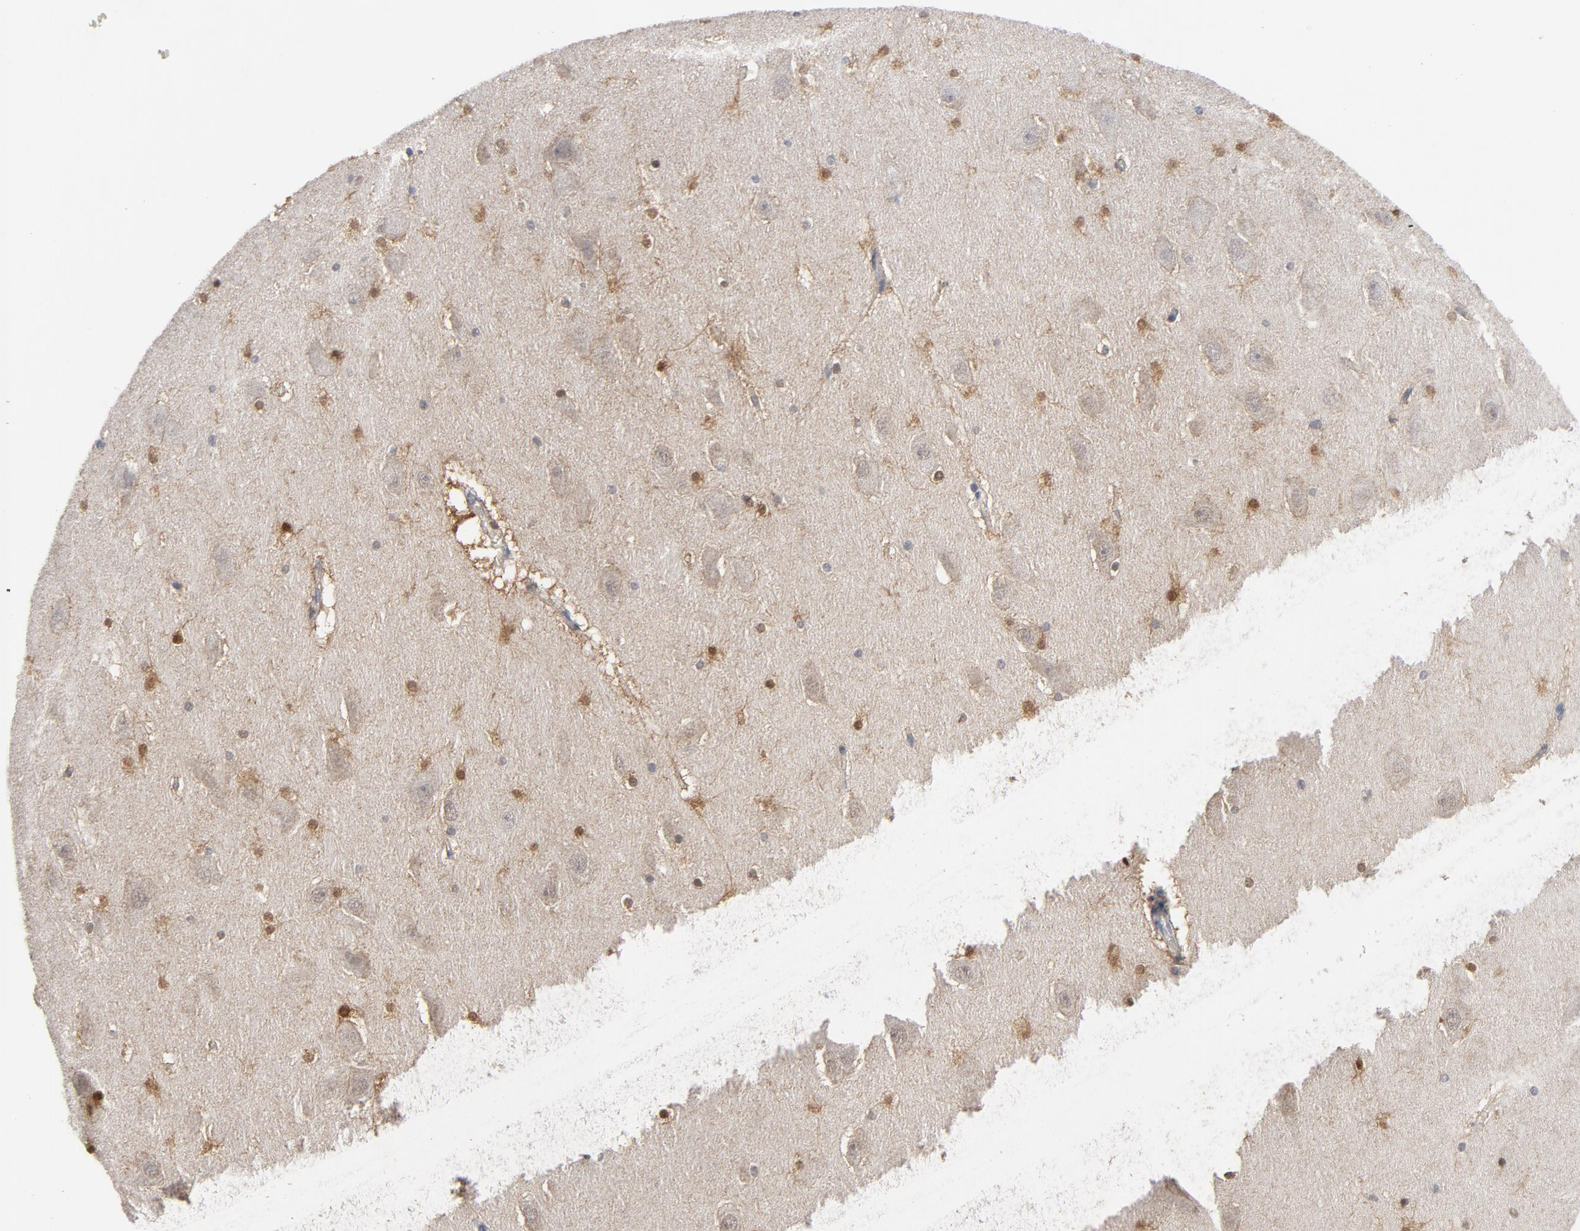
{"staining": {"intensity": "moderate", "quantity": ">75%", "location": "cytoplasmic/membranous,nuclear"}, "tissue": "hippocampus", "cell_type": "Glial cells", "image_type": "normal", "snomed": [{"axis": "morphology", "description": "Normal tissue, NOS"}, {"axis": "topography", "description": "Hippocampus"}], "caption": "A histopathology image of human hippocampus stained for a protein reveals moderate cytoplasmic/membranous,nuclear brown staining in glial cells.", "gene": "PRDX1", "patient": {"sex": "male", "age": 45}}